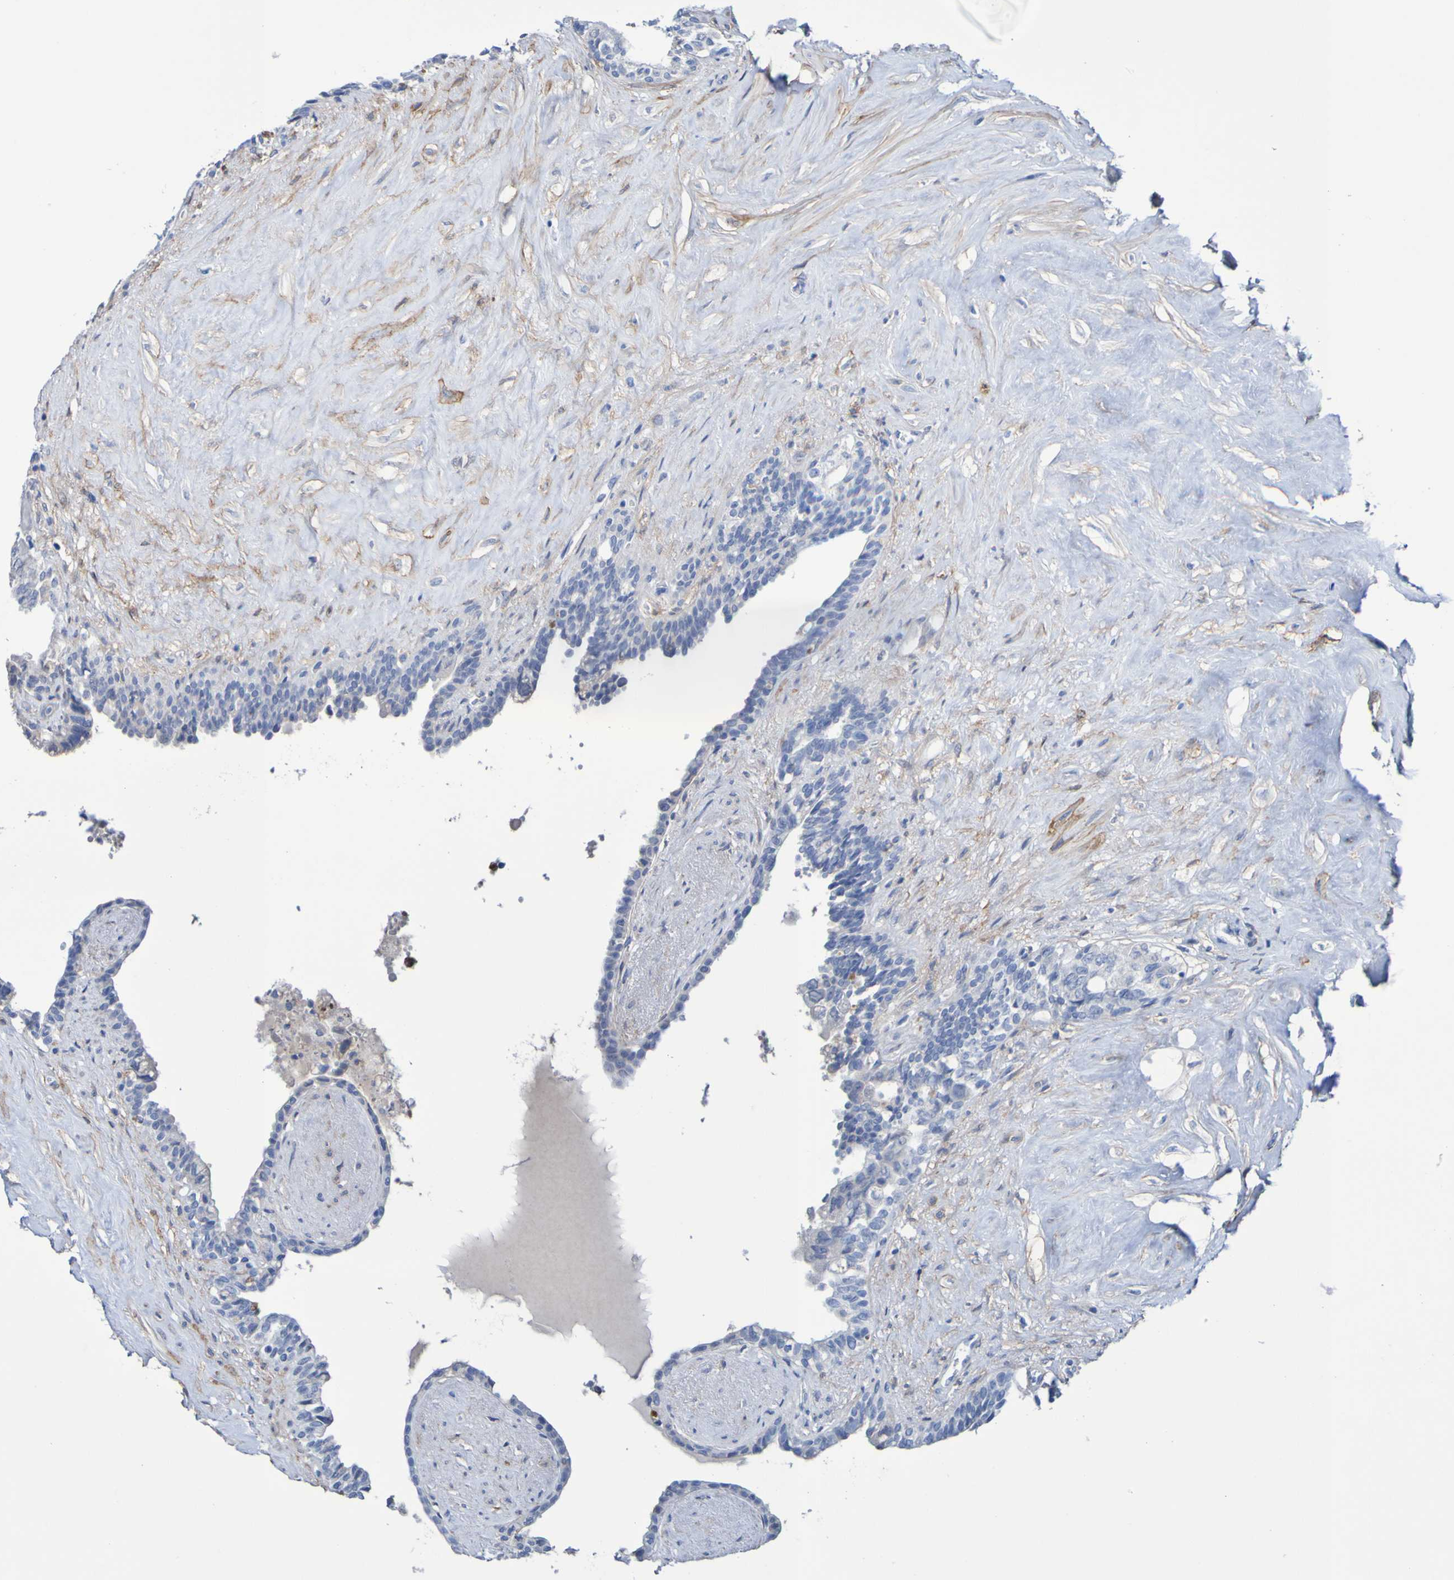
{"staining": {"intensity": "negative", "quantity": "none", "location": "none"}, "tissue": "seminal vesicle", "cell_type": "Glandular cells", "image_type": "normal", "snomed": [{"axis": "morphology", "description": "Normal tissue, NOS"}, {"axis": "topography", "description": "Seminal veicle"}], "caption": "Immunohistochemical staining of benign human seminal vesicle shows no significant staining in glandular cells.", "gene": "SGCB", "patient": {"sex": "male", "age": 63}}